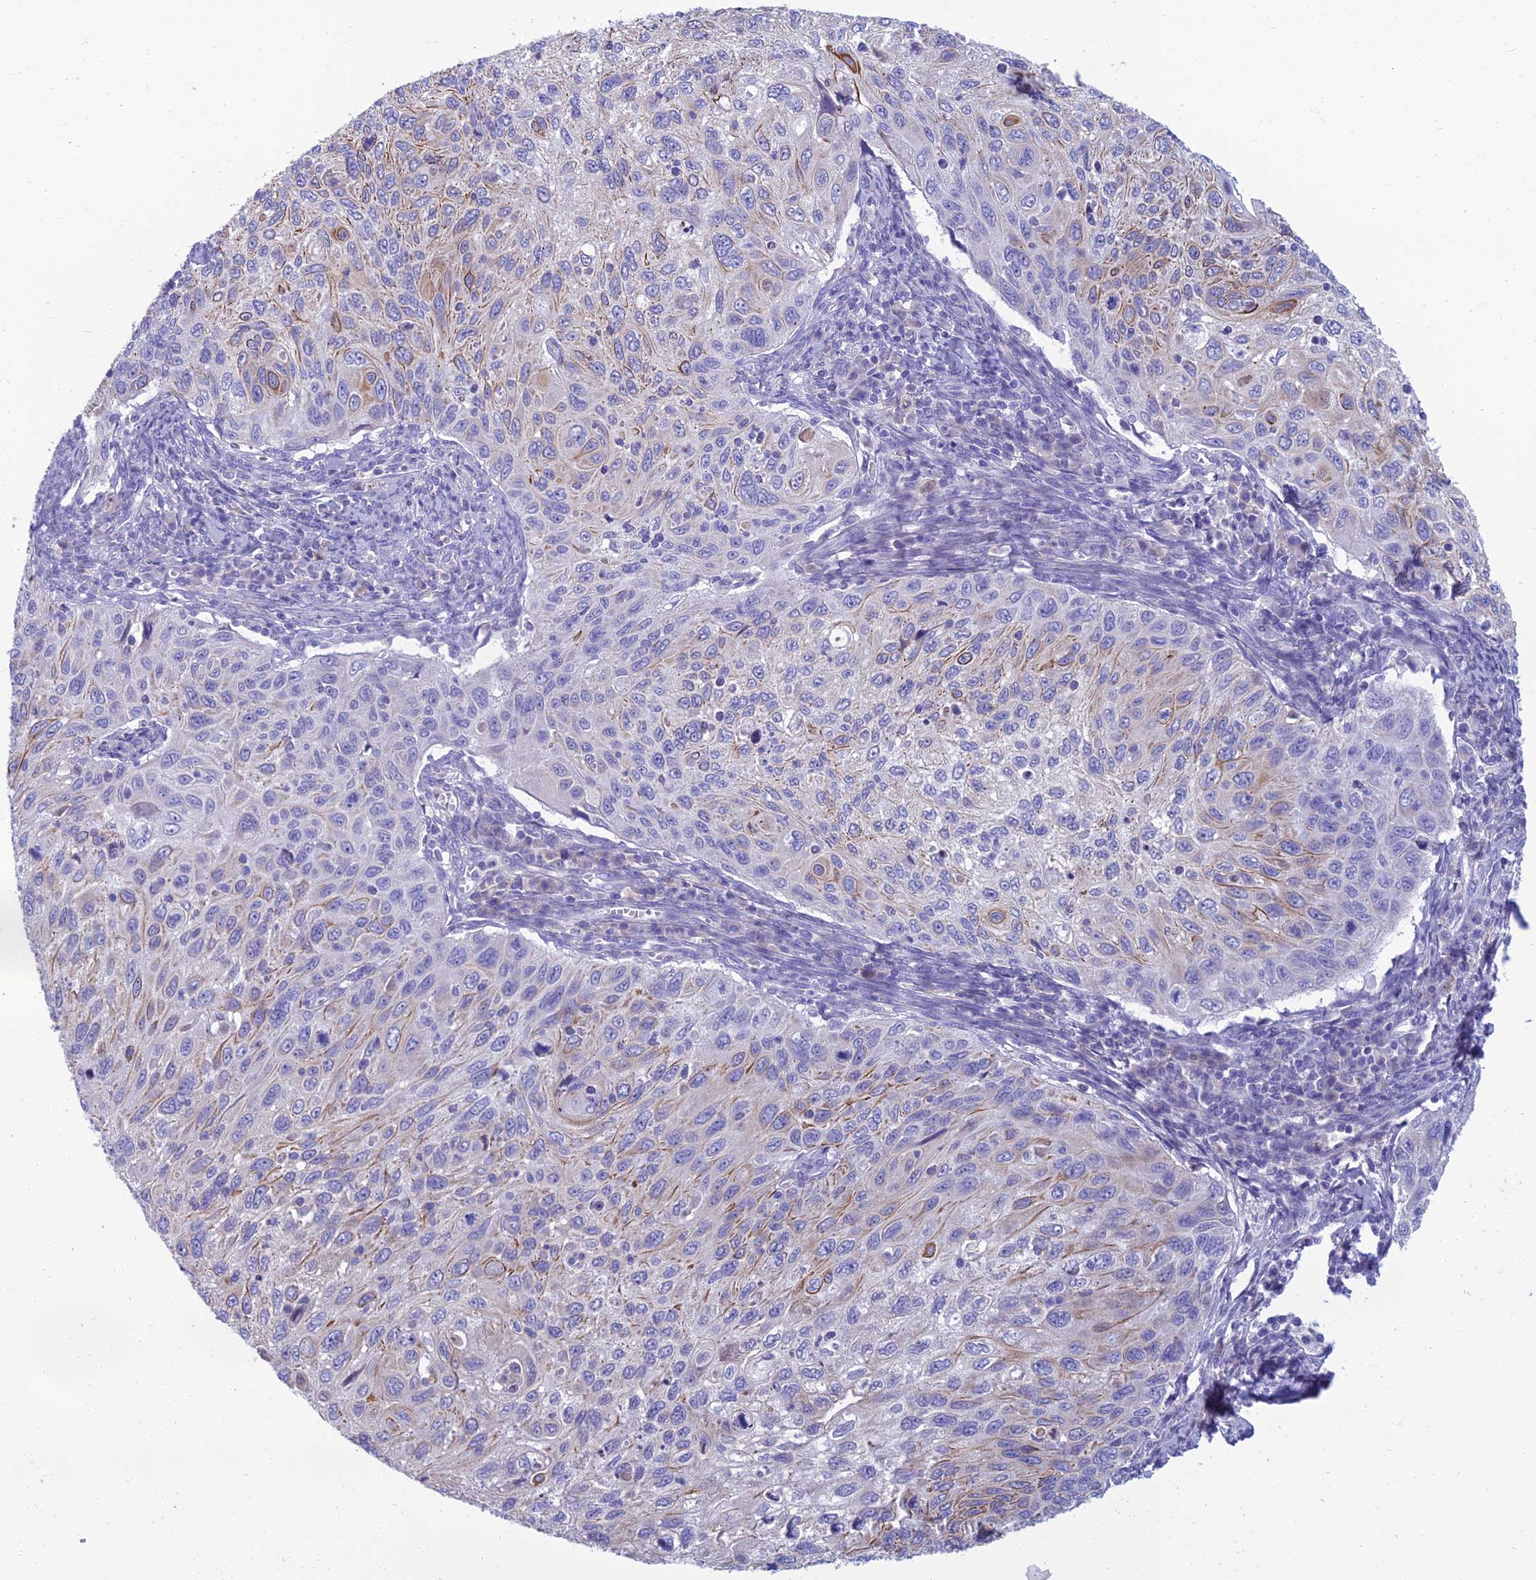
{"staining": {"intensity": "moderate", "quantity": "<25%", "location": "cytoplasmic/membranous"}, "tissue": "cervical cancer", "cell_type": "Tumor cells", "image_type": "cancer", "snomed": [{"axis": "morphology", "description": "Squamous cell carcinoma, NOS"}, {"axis": "topography", "description": "Cervix"}], "caption": "Immunohistochemical staining of cervical cancer shows low levels of moderate cytoplasmic/membranous staining in about <25% of tumor cells.", "gene": "SPTLC3", "patient": {"sex": "female", "age": 70}}